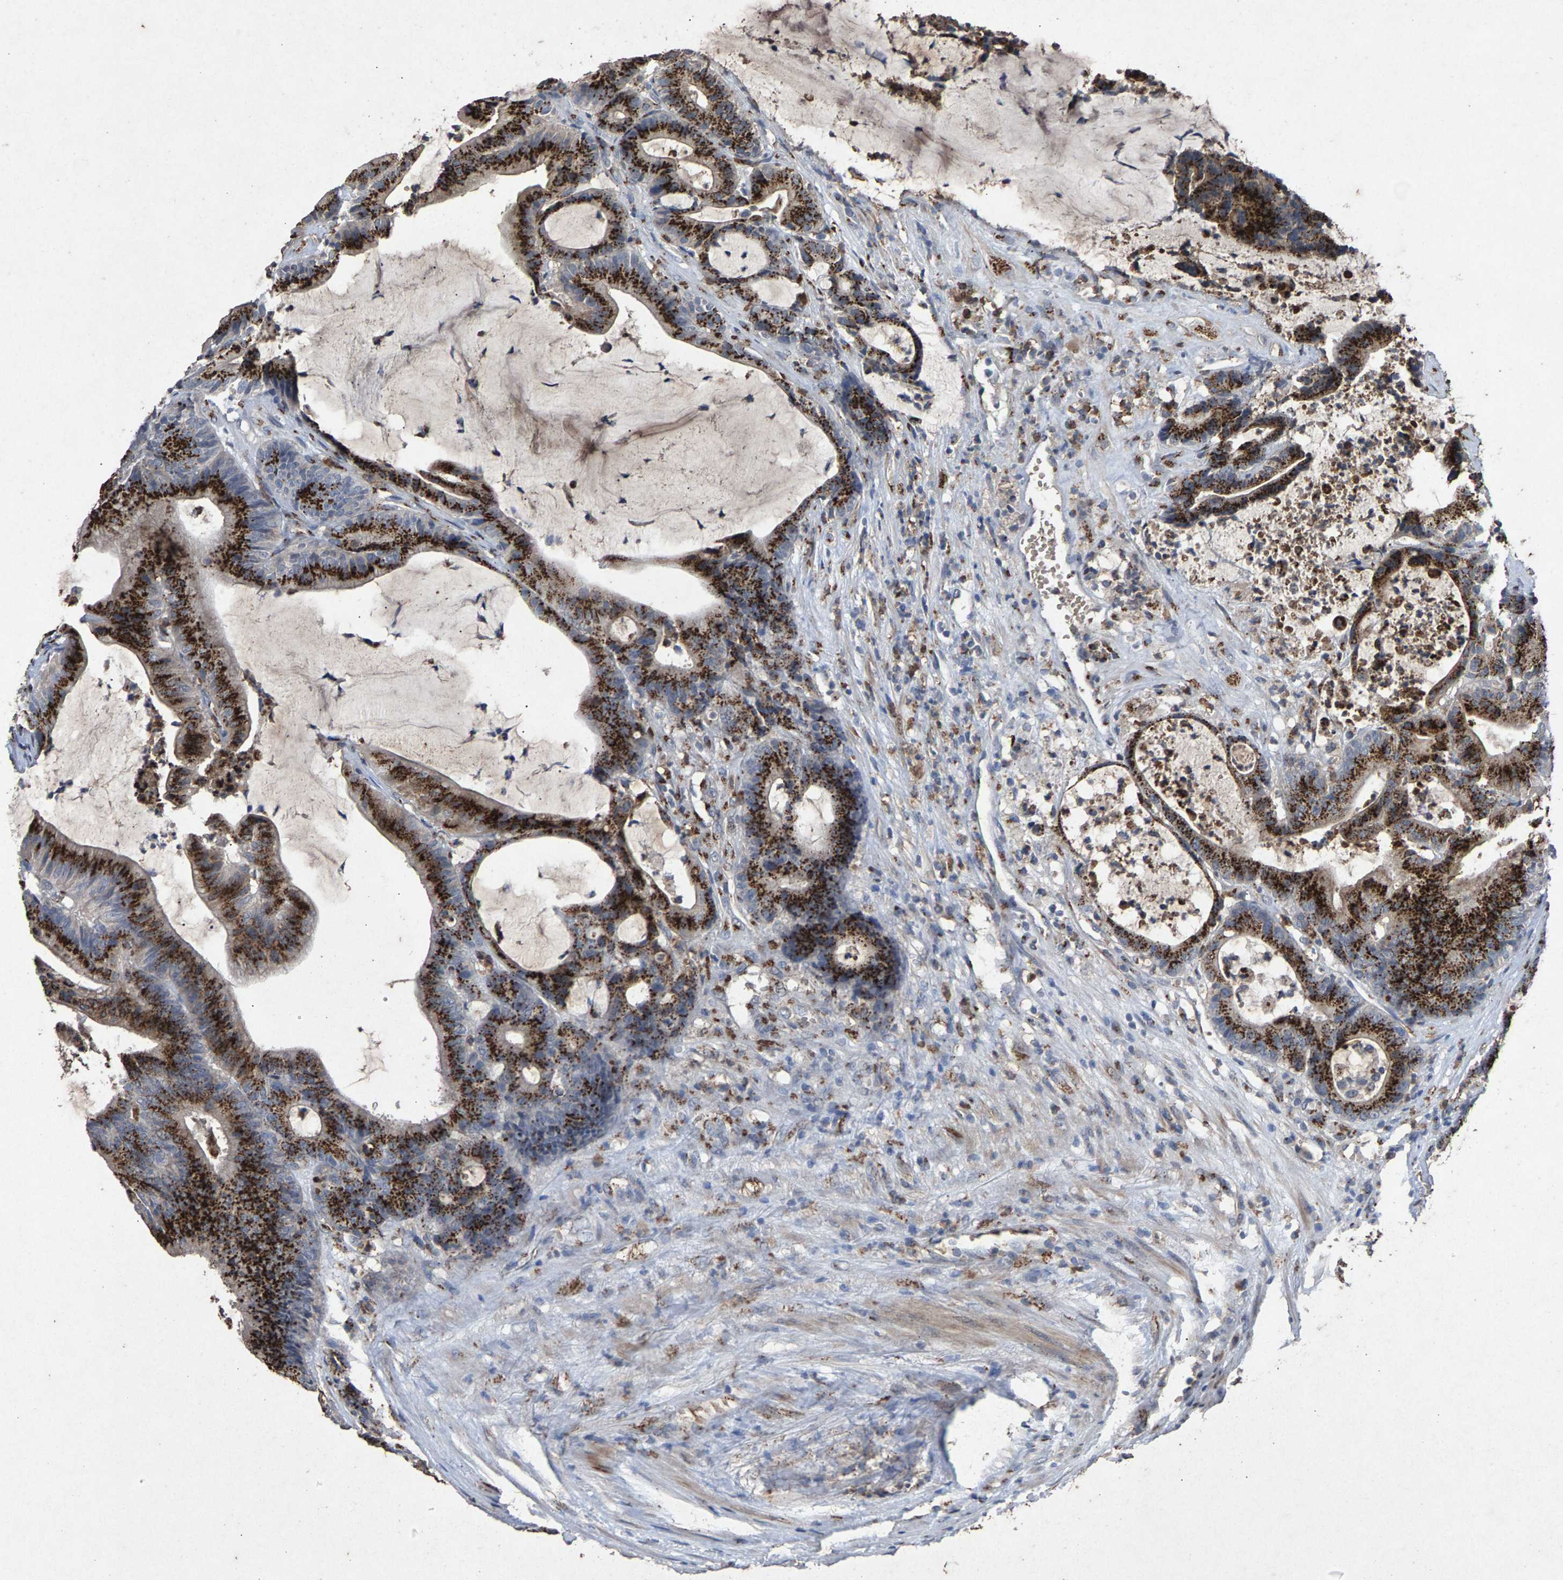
{"staining": {"intensity": "strong", "quantity": ">75%", "location": "cytoplasmic/membranous"}, "tissue": "colorectal cancer", "cell_type": "Tumor cells", "image_type": "cancer", "snomed": [{"axis": "morphology", "description": "Adenocarcinoma, NOS"}, {"axis": "topography", "description": "Colon"}], "caption": "Adenocarcinoma (colorectal) tissue displays strong cytoplasmic/membranous positivity in approximately >75% of tumor cells, visualized by immunohistochemistry.", "gene": "MAN2A1", "patient": {"sex": "female", "age": 84}}